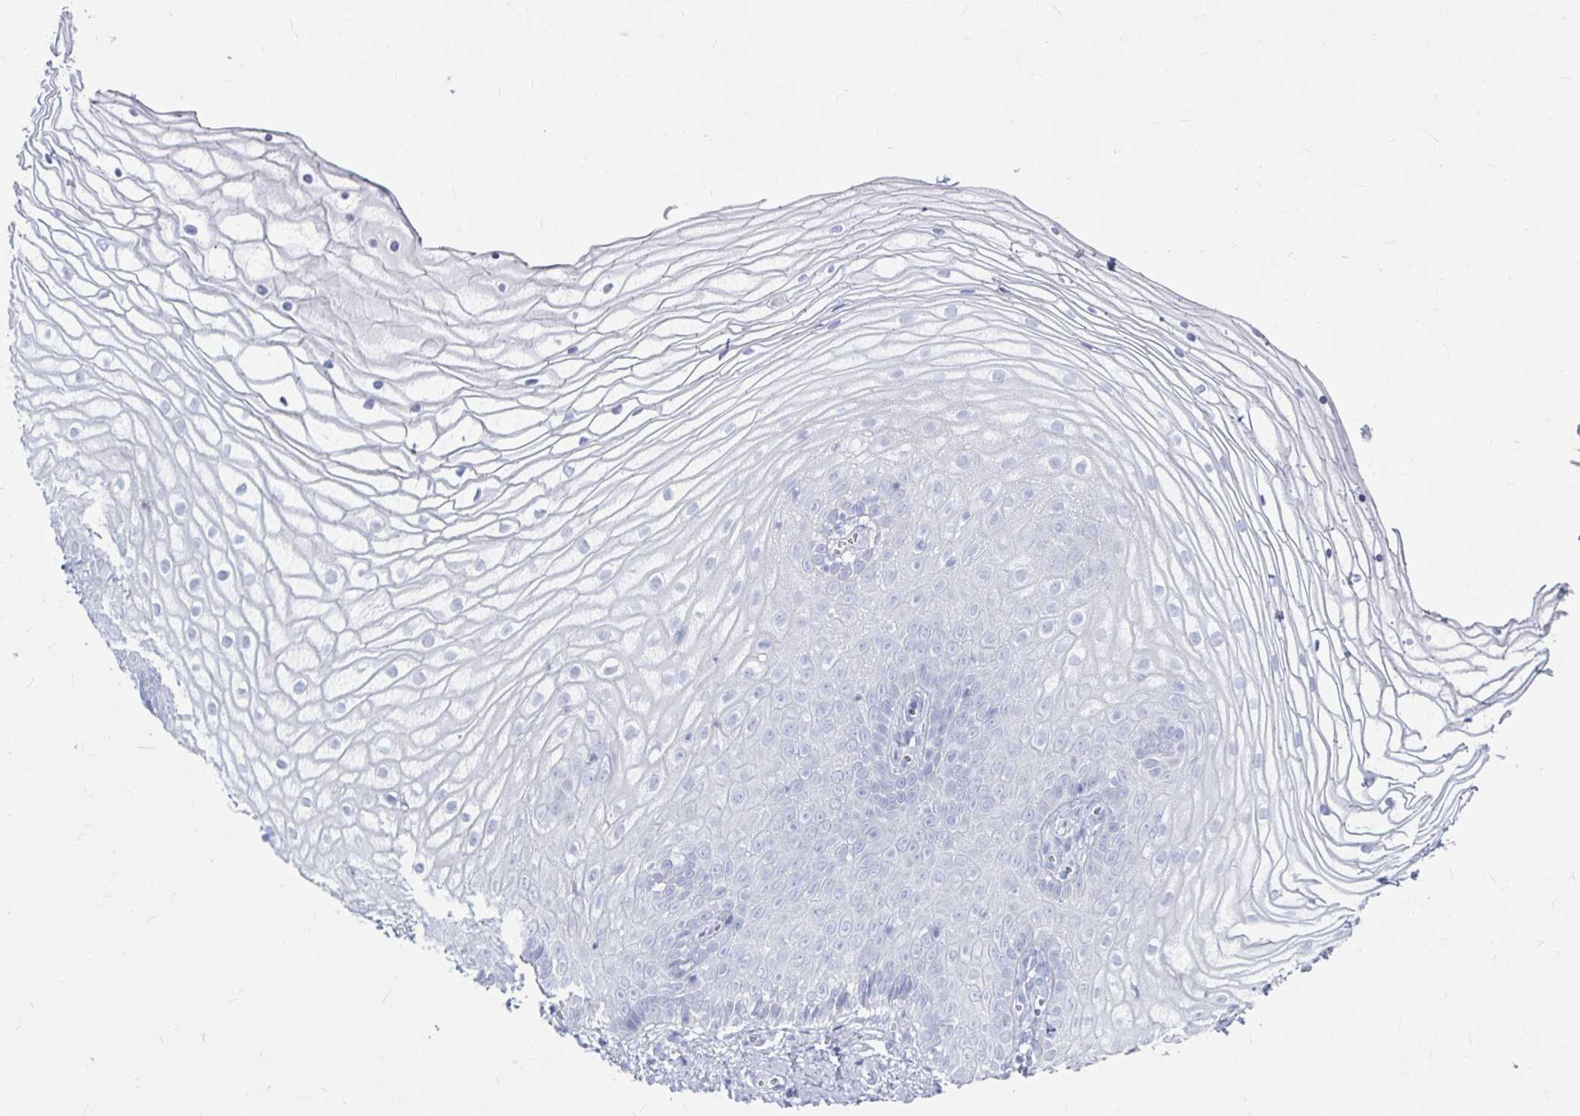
{"staining": {"intensity": "negative", "quantity": "none", "location": "none"}, "tissue": "vagina", "cell_type": "Squamous epithelial cells", "image_type": "normal", "snomed": [{"axis": "morphology", "description": "Normal tissue, NOS"}, {"axis": "topography", "description": "Vagina"}], "caption": "Squamous epithelial cells are negative for brown protein staining in benign vagina. (DAB (3,3'-diaminobenzidine) immunohistochemistry (IHC) with hematoxylin counter stain).", "gene": "CA9", "patient": {"sex": "female", "age": 56}}